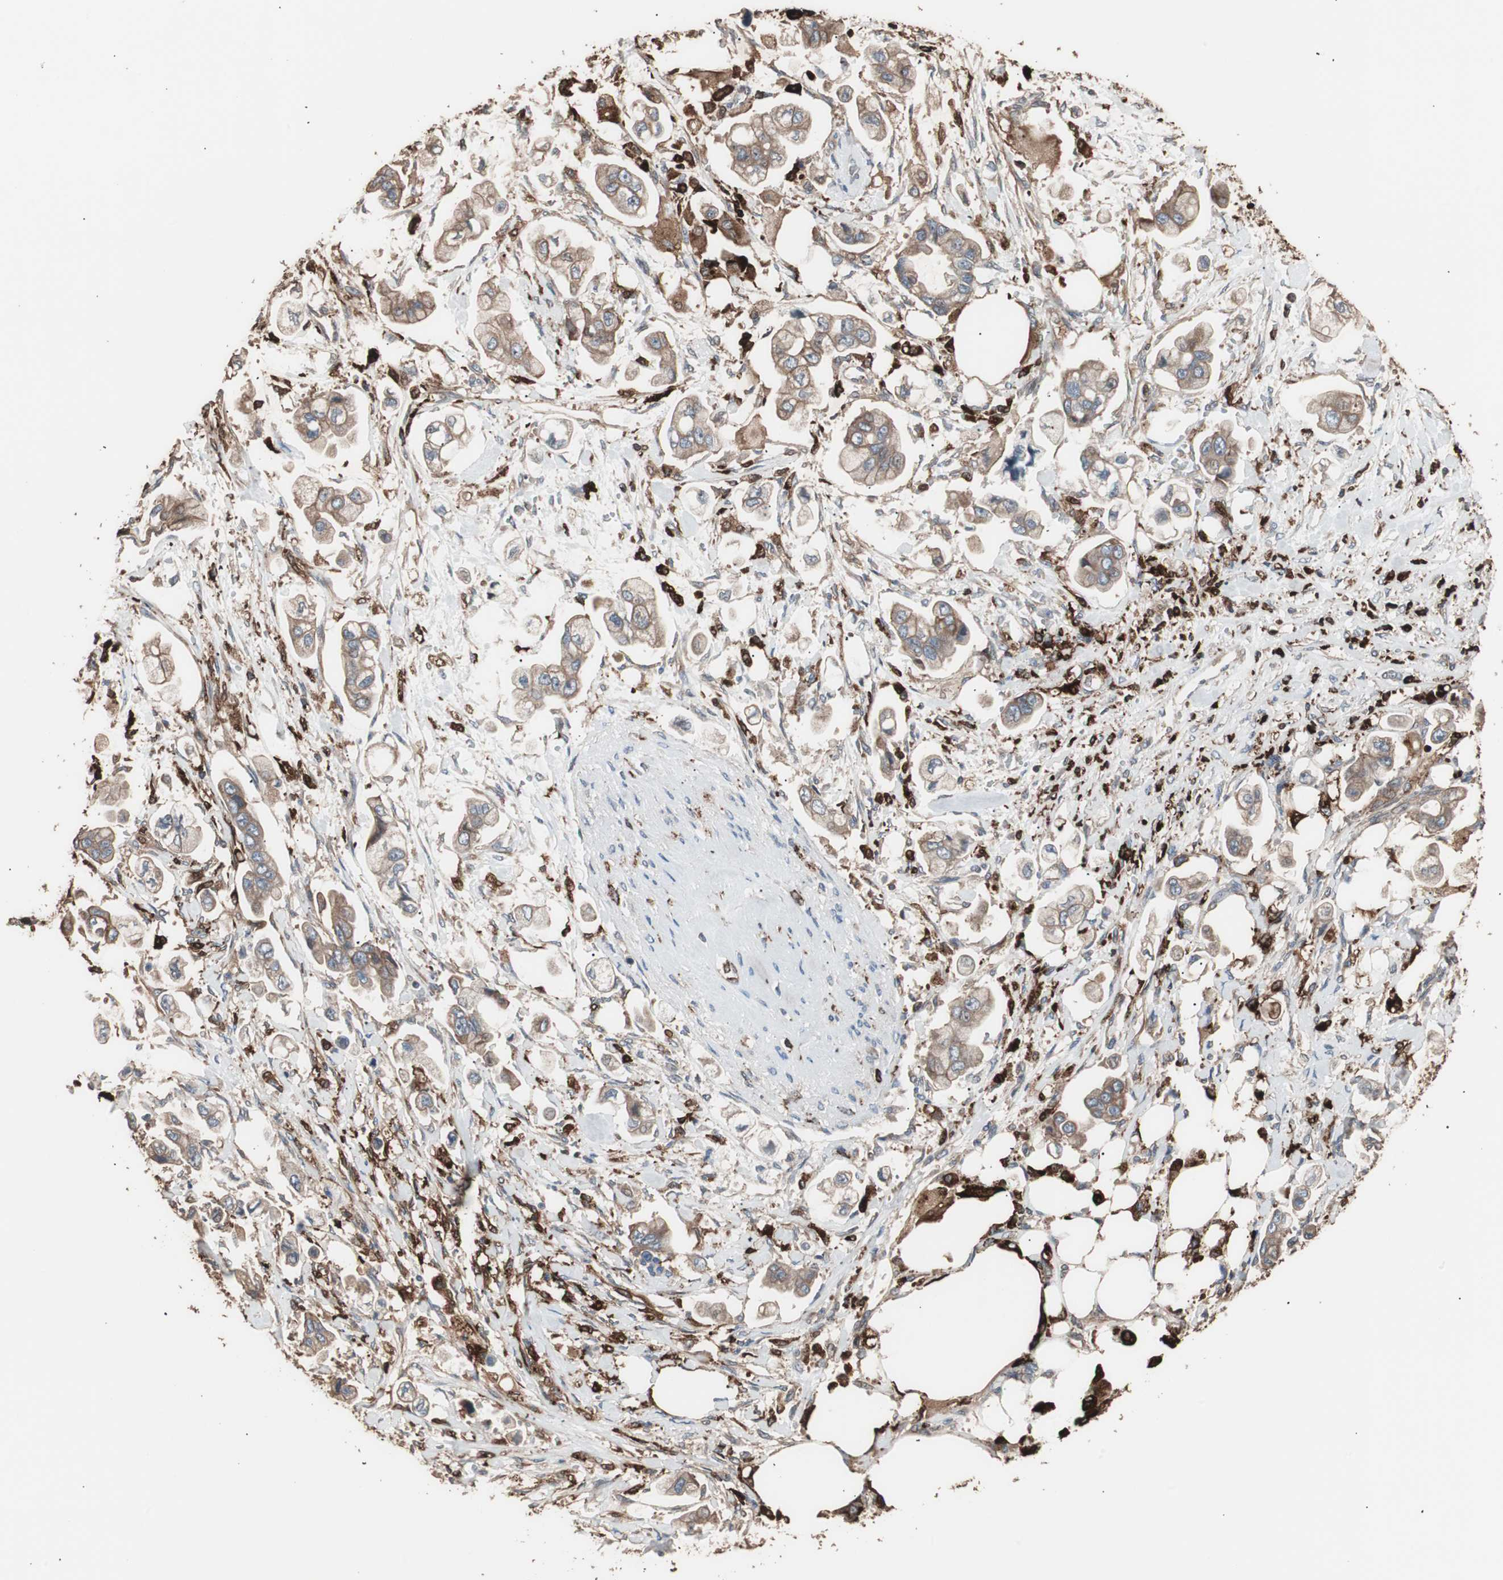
{"staining": {"intensity": "moderate", "quantity": ">75%", "location": "cytoplasmic/membranous"}, "tissue": "stomach cancer", "cell_type": "Tumor cells", "image_type": "cancer", "snomed": [{"axis": "morphology", "description": "Adenocarcinoma, NOS"}, {"axis": "topography", "description": "Stomach"}], "caption": "A micrograph of human adenocarcinoma (stomach) stained for a protein reveals moderate cytoplasmic/membranous brown staining in tumor cells.", "gene": "CCT3", "patient": {"sex": "male", "age": 62}}